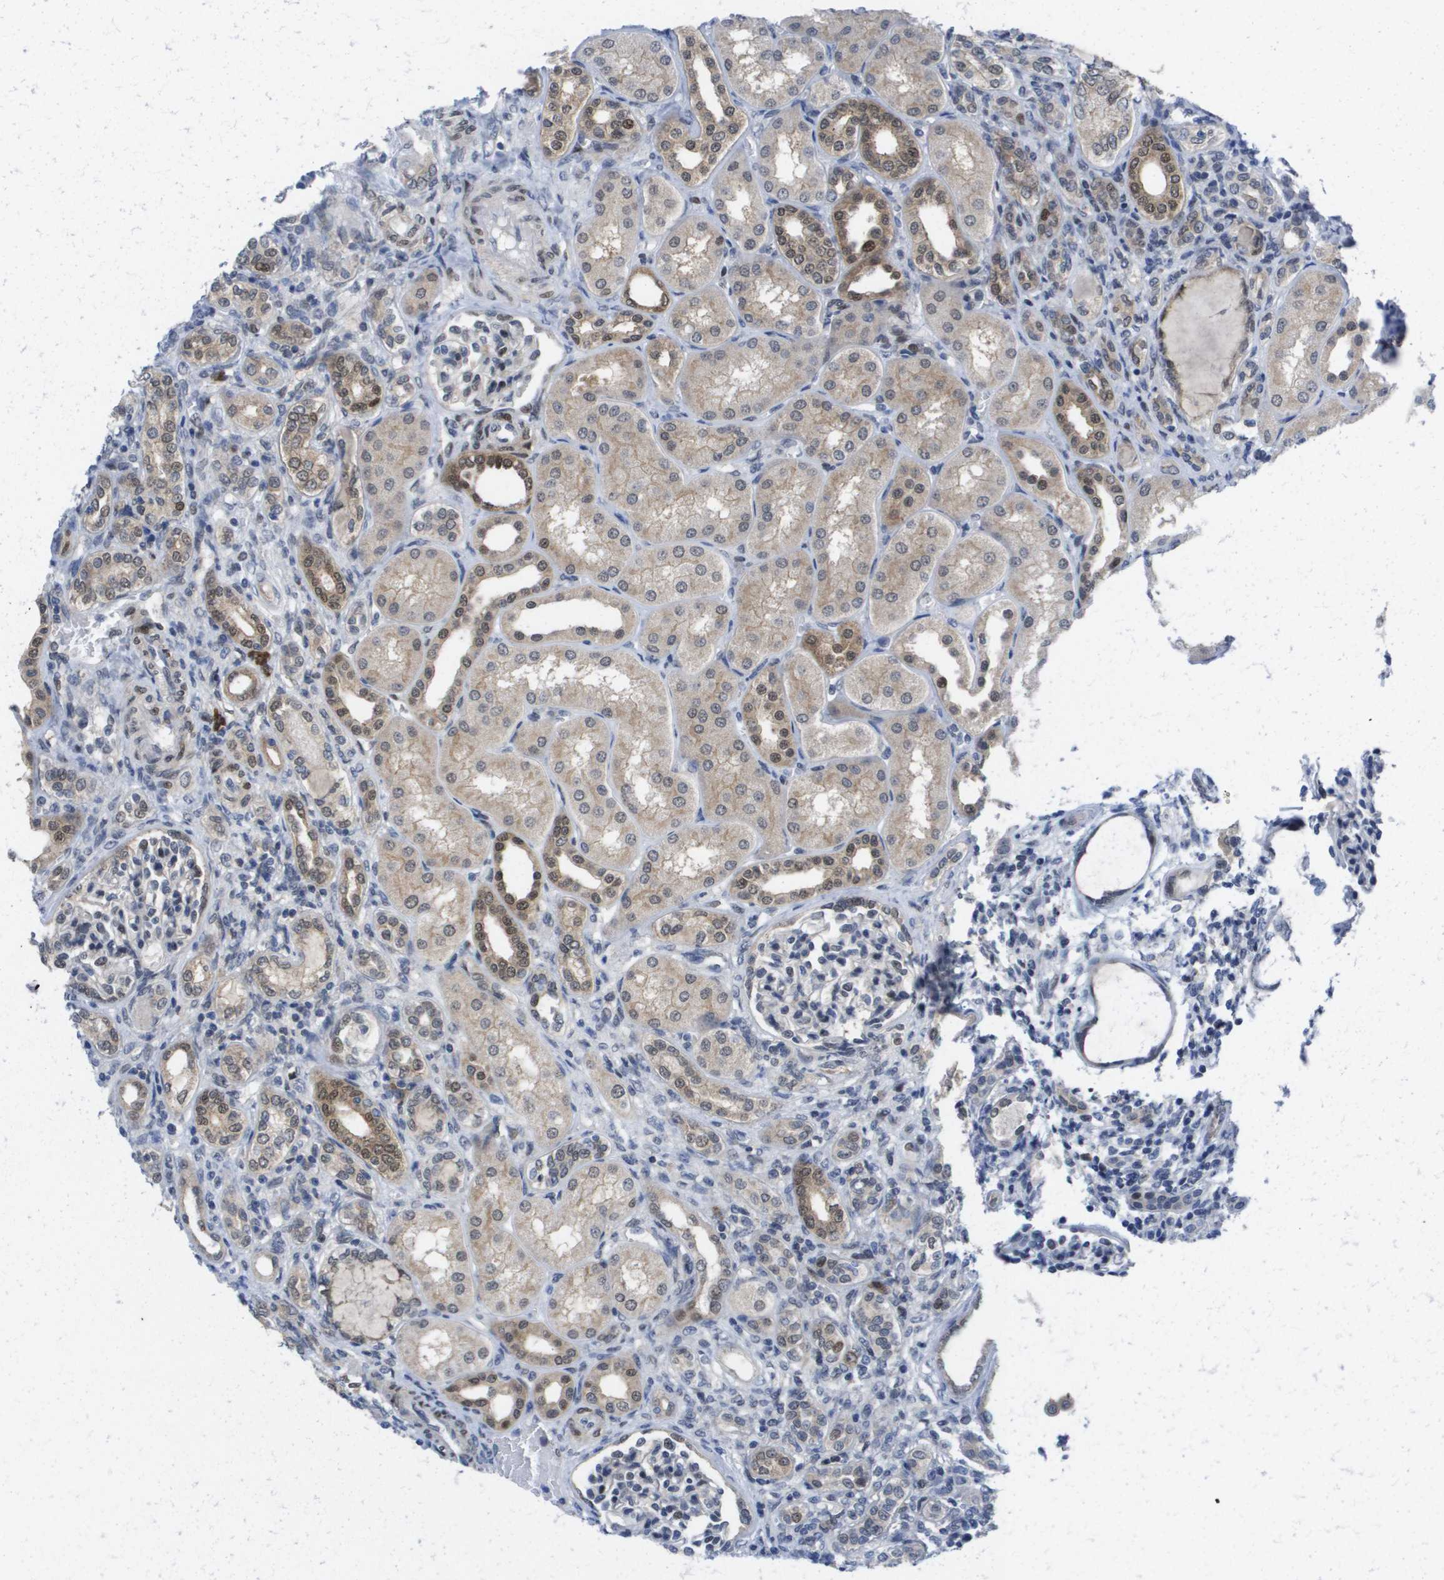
{"staining": {"intensity": "moderate", "quantity": "<25%", "location": "nuclear"}, "tissue": "kidney", "cell_type": "Cells in glomeruli", "image_type": "normal", "snomed": [{"axis": "morphology", "description": "Normal tissue, NOS"}, {"axis": "topography", "description": "Kidney"}], "caption": "Moderate nuclear positivity for a protein is appreciated in about <25% of cells in glomeruli of normal kidney using immunohistochemistry (IHC).", "gene": "FKBP4", "patient": {"sex": "male", "age": 7}}